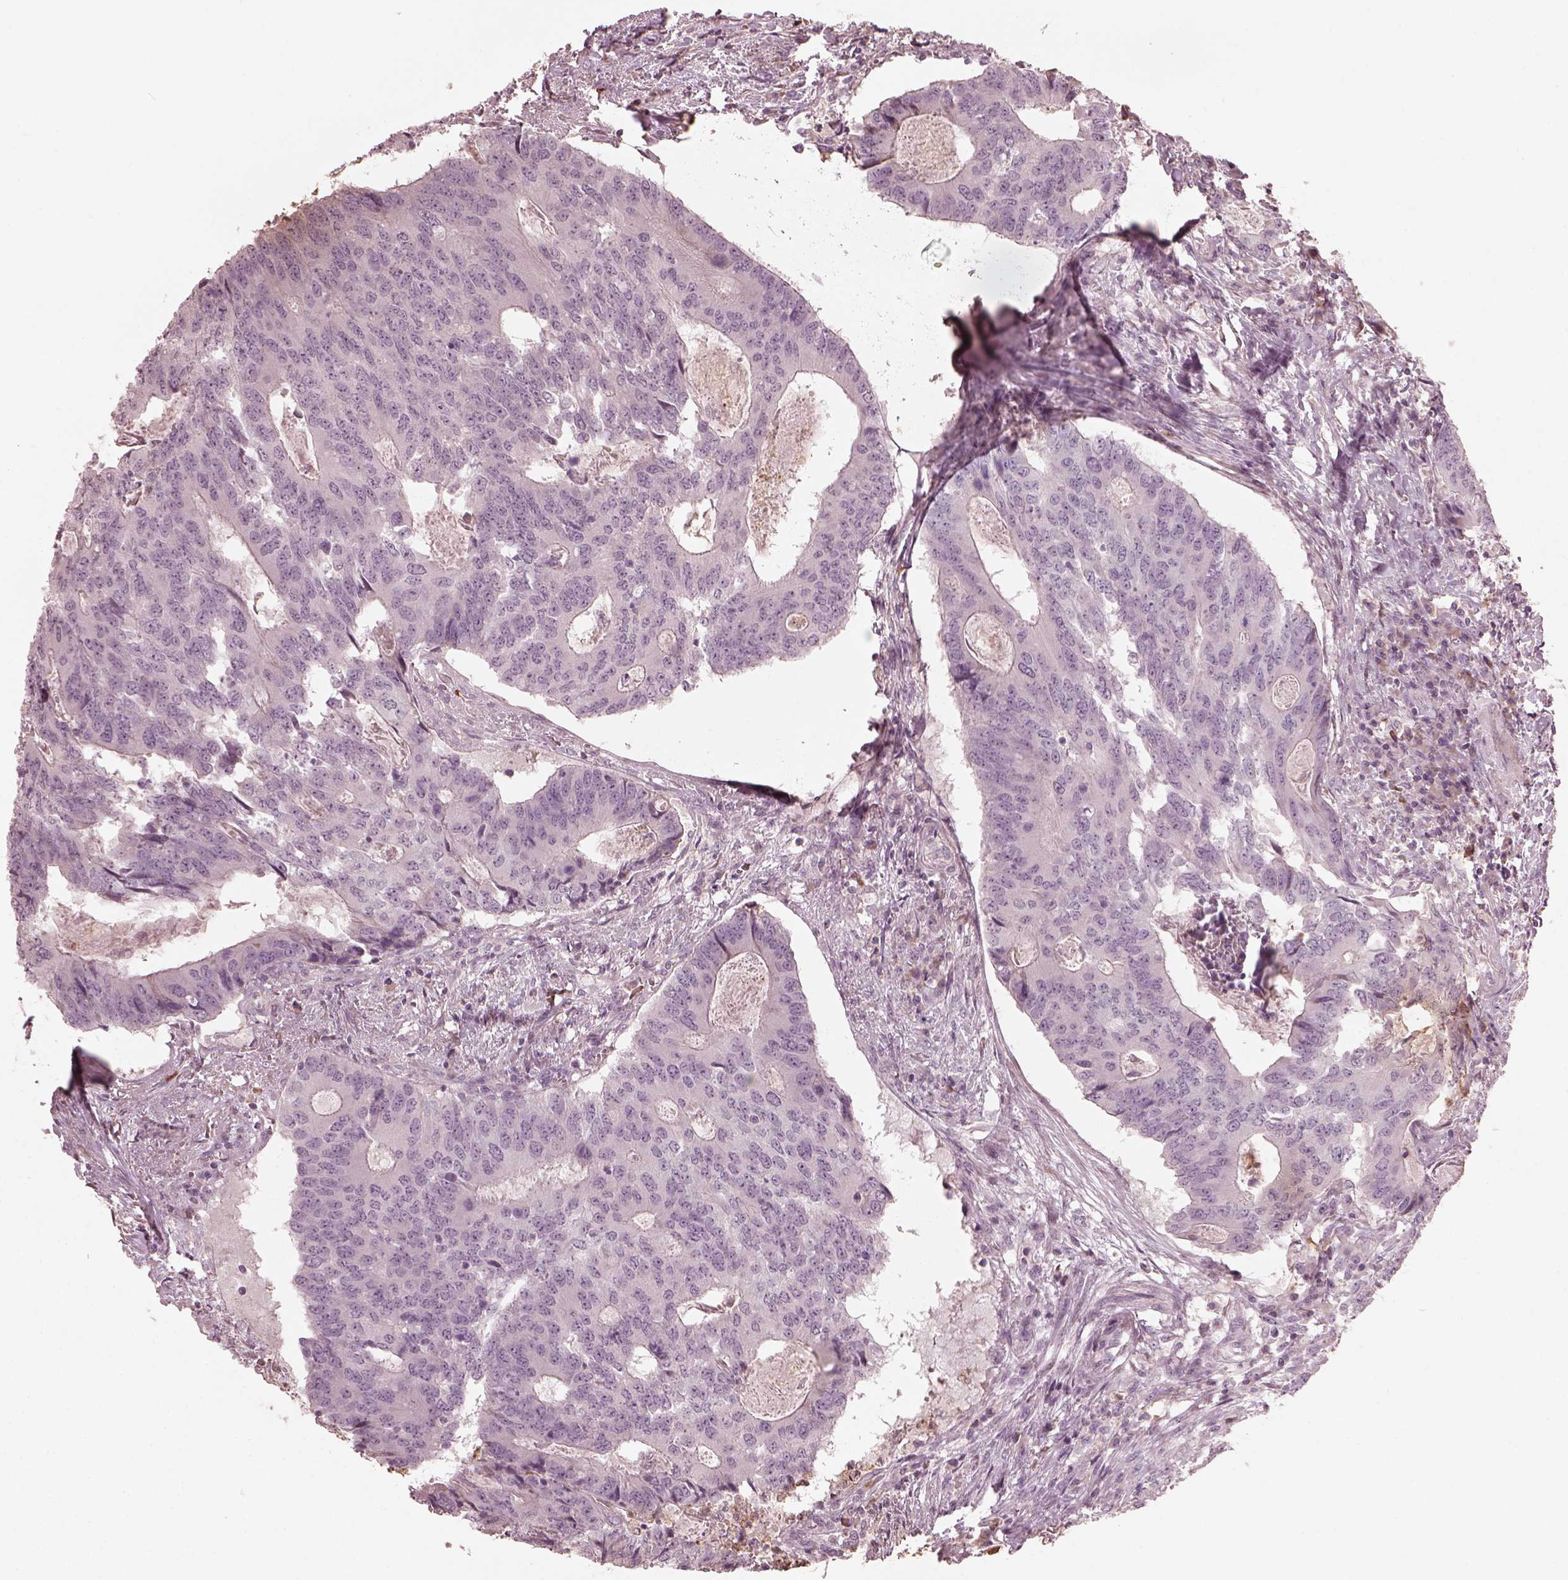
{"staining": {"intensity": "negative", "quantity": "none", "location": "none"}, "tissue": "colorectal cancer", "cell_type": "Tumor cells", "image_type": "cancer", "snomed": [{"axis": "morphology", "description": "Adenocarcinoma, NOS"}, {"axis": "topography", "description": "Colon"}], "caption": "Image shows no significant protein staining in tumor cells of colorectal cancer (adenocarcinoma).", "gene": "OPTC", "patient": {"sex": "male", "age": 67}}